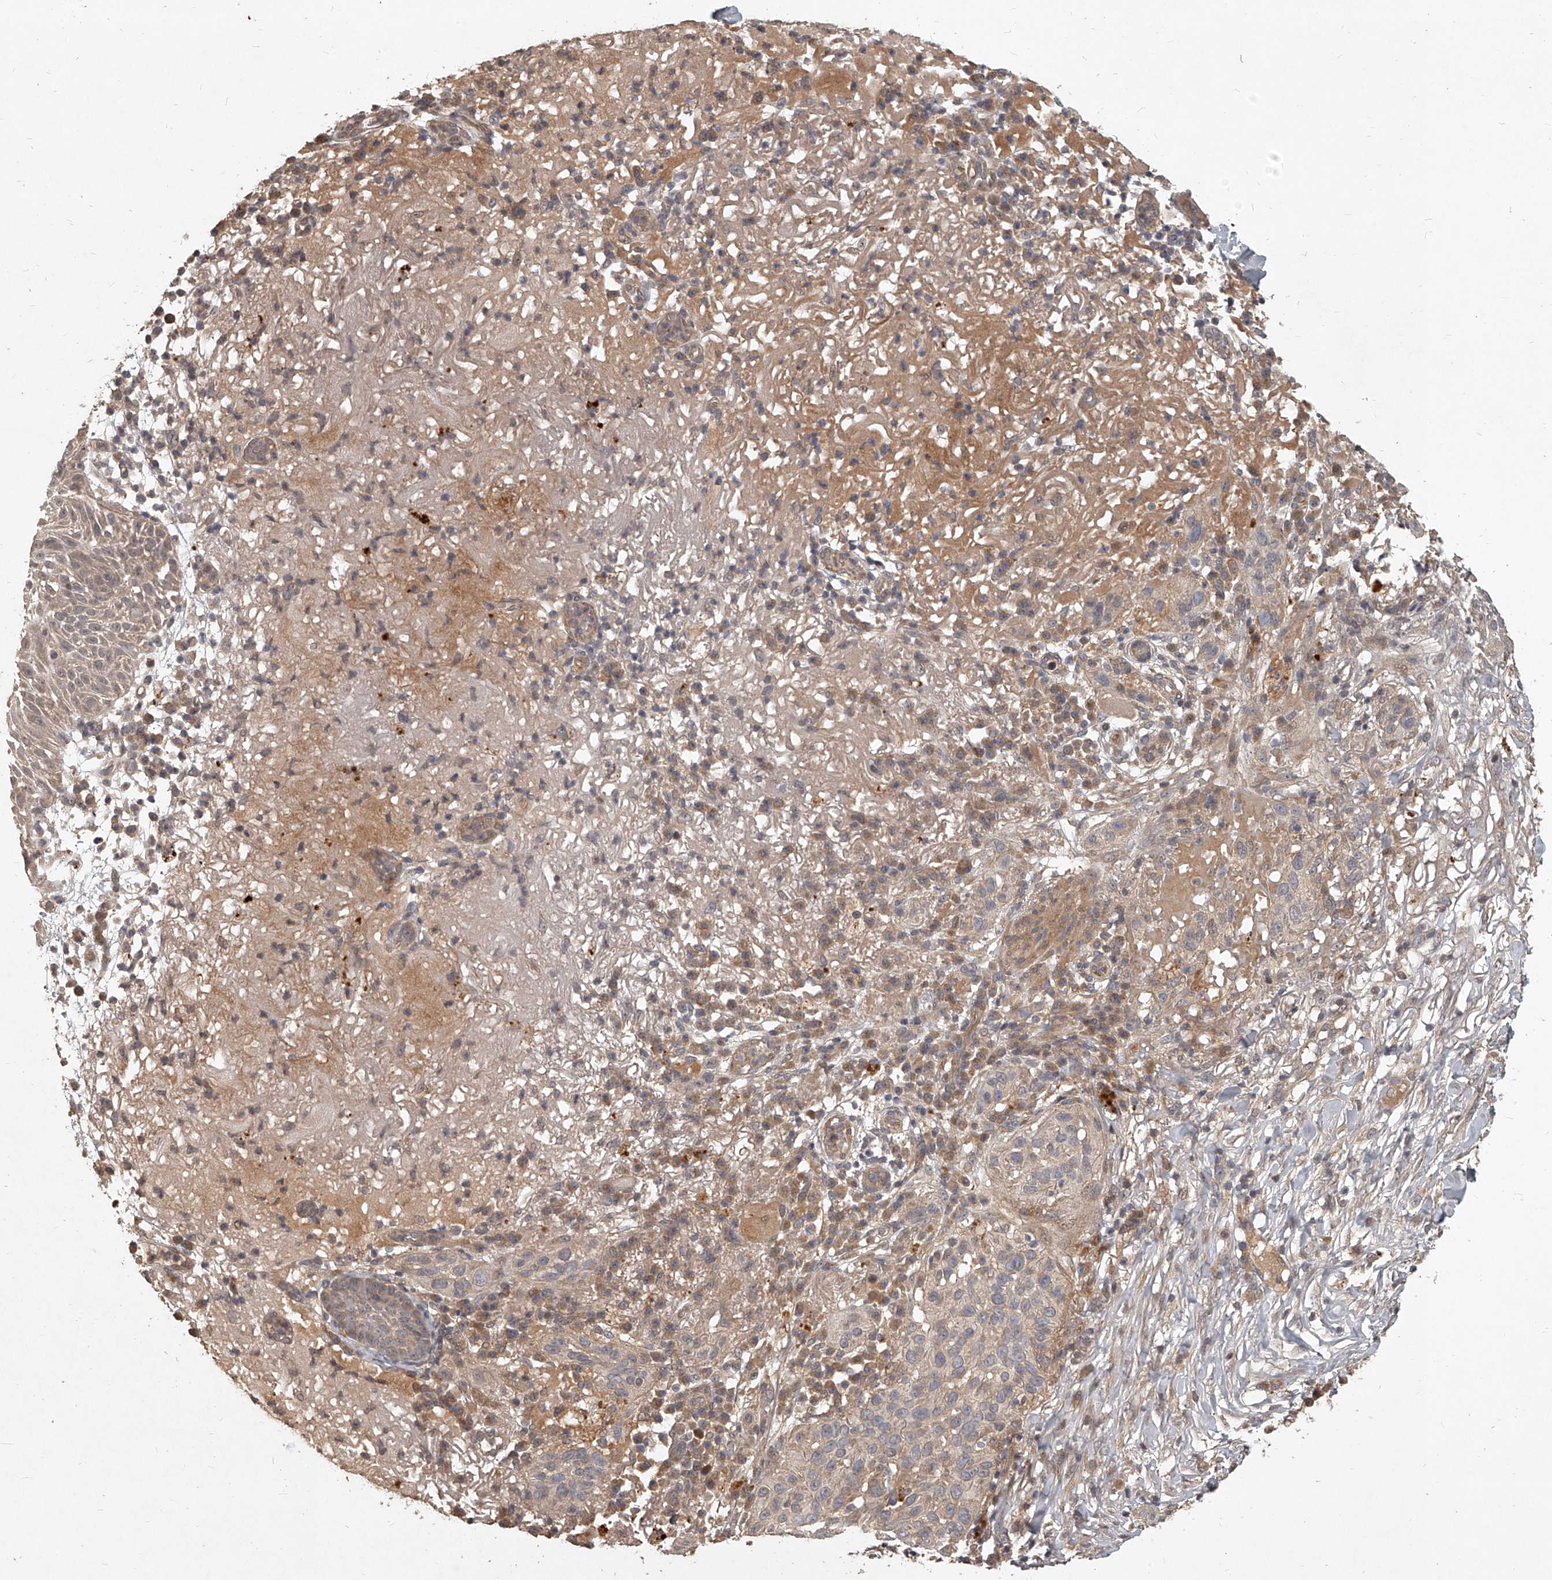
{"staining": {"intensity": "weak", "quantity": "<25%", "location": "cytoplasmic/membranous"}, "tissue": "skin cancer", "cell_type": "Tumor cells", "image_type": "cancer", "snomed": [{"axis": "morphology", "description": "Normal tissue, NOS"}, {"axis": "morphology", "description": "Squamous cell carcinoma, NOS"}, {"axis": "topography", "description": "Skin"}], "caption": "Immunohistochemistry (IHC) of skin cancer exhibits no staining in tumor cells.", "gene": "SLC37A1", "patient": {"sex": "female", "age": 96}}